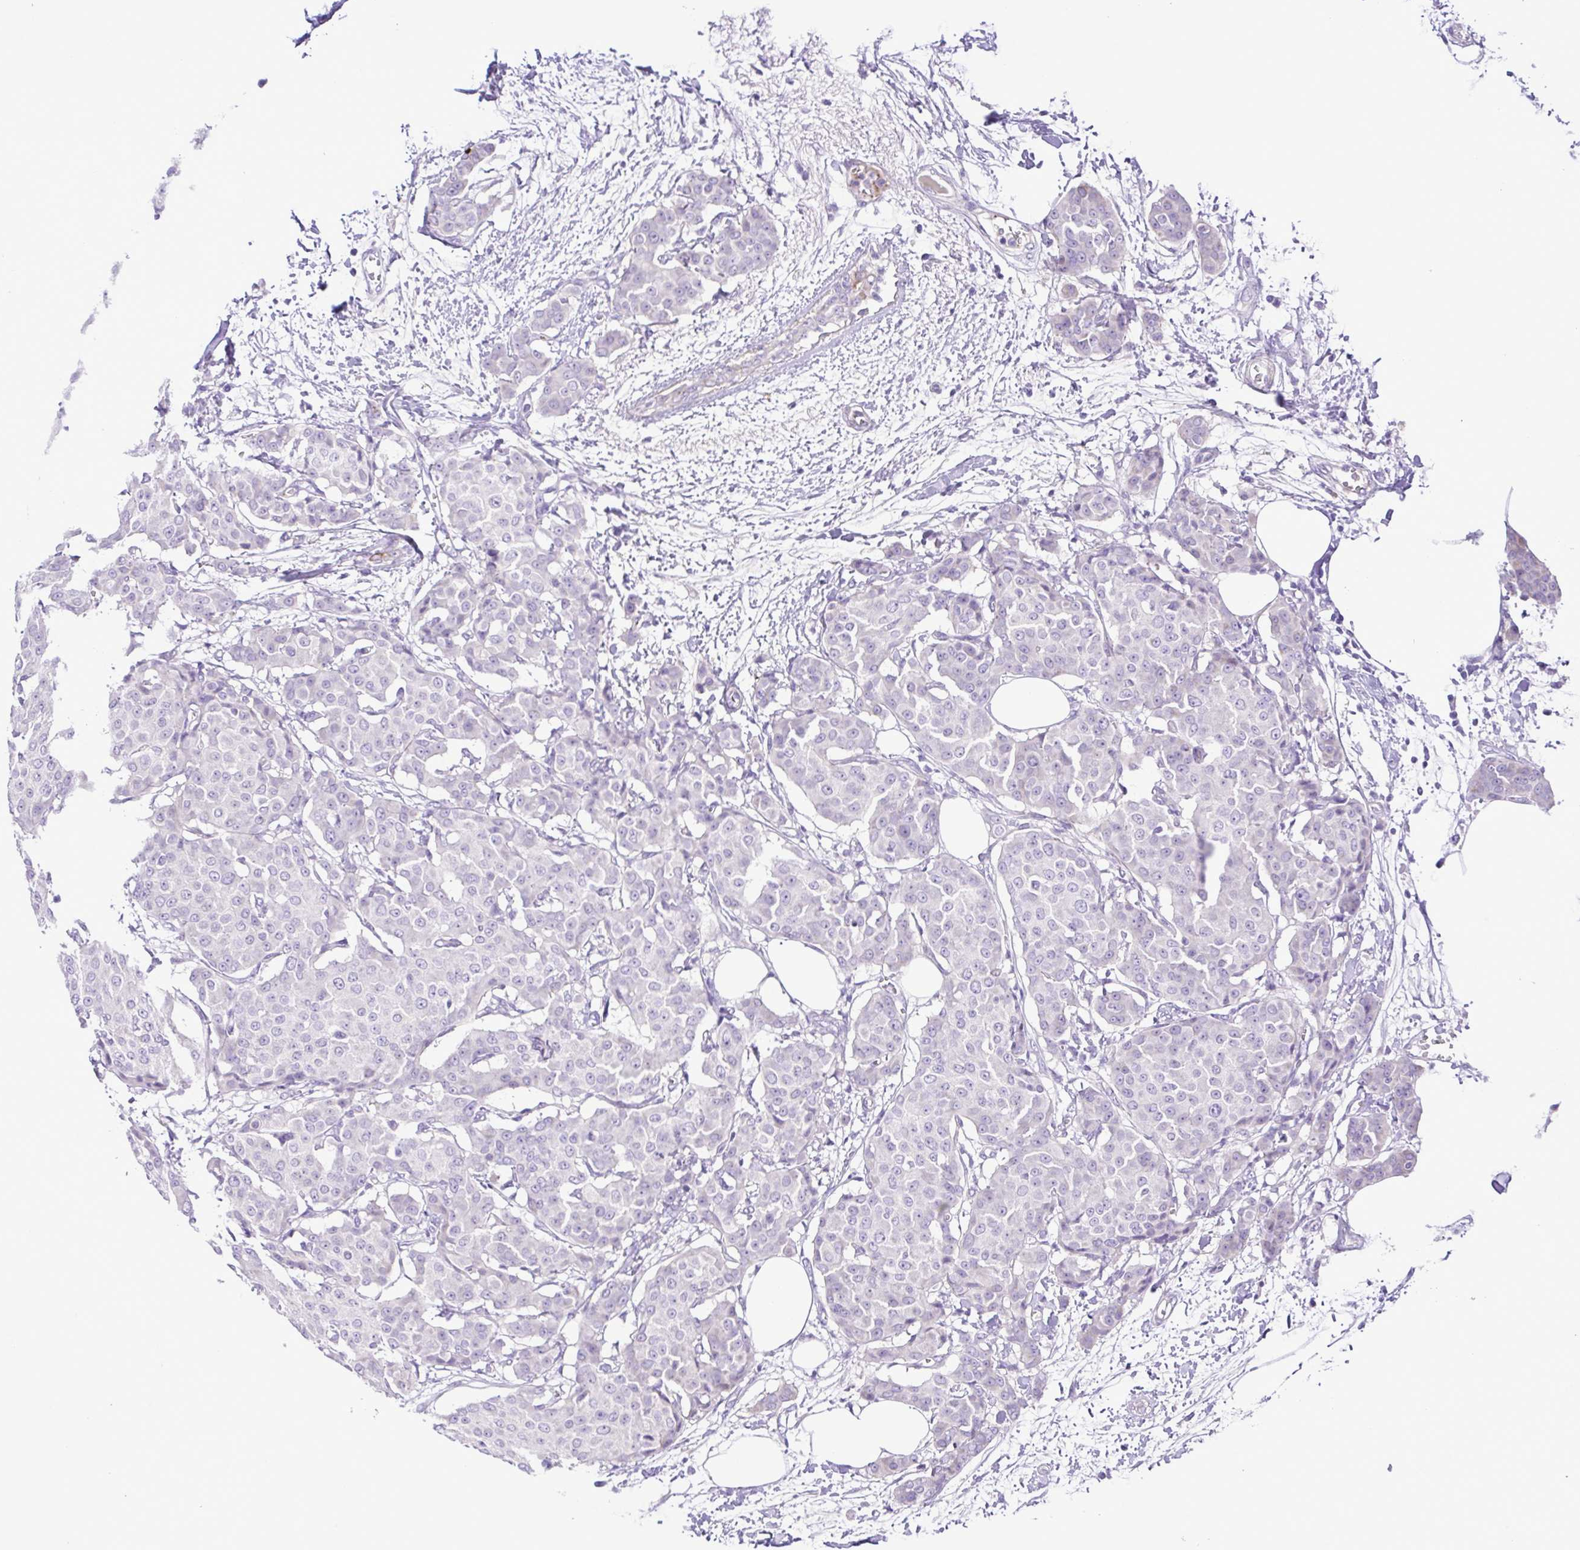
{"staining": {"intensity": "negative", "quantity": "none", "location": "none"}, "tissue": "breast cancer", "cell_type": "Tumor cells", "image_type": "cancer", "snomed": [{"axis": "morphology", "description": "Duct carcinoma"}, {"axis": "topography", "description": "Breast"}], "caption": "A photomicrograph of human breast infiltrating ductal carcinoma is negative for staining in tumor cells. The staining is performed using DAB (3,3'-diaminobenzidine) brown chromogen with nuclei counter-stained in using hematoxylin.", "gene": "GABBR2", "patient": {"sex": "female", "age": 91}}